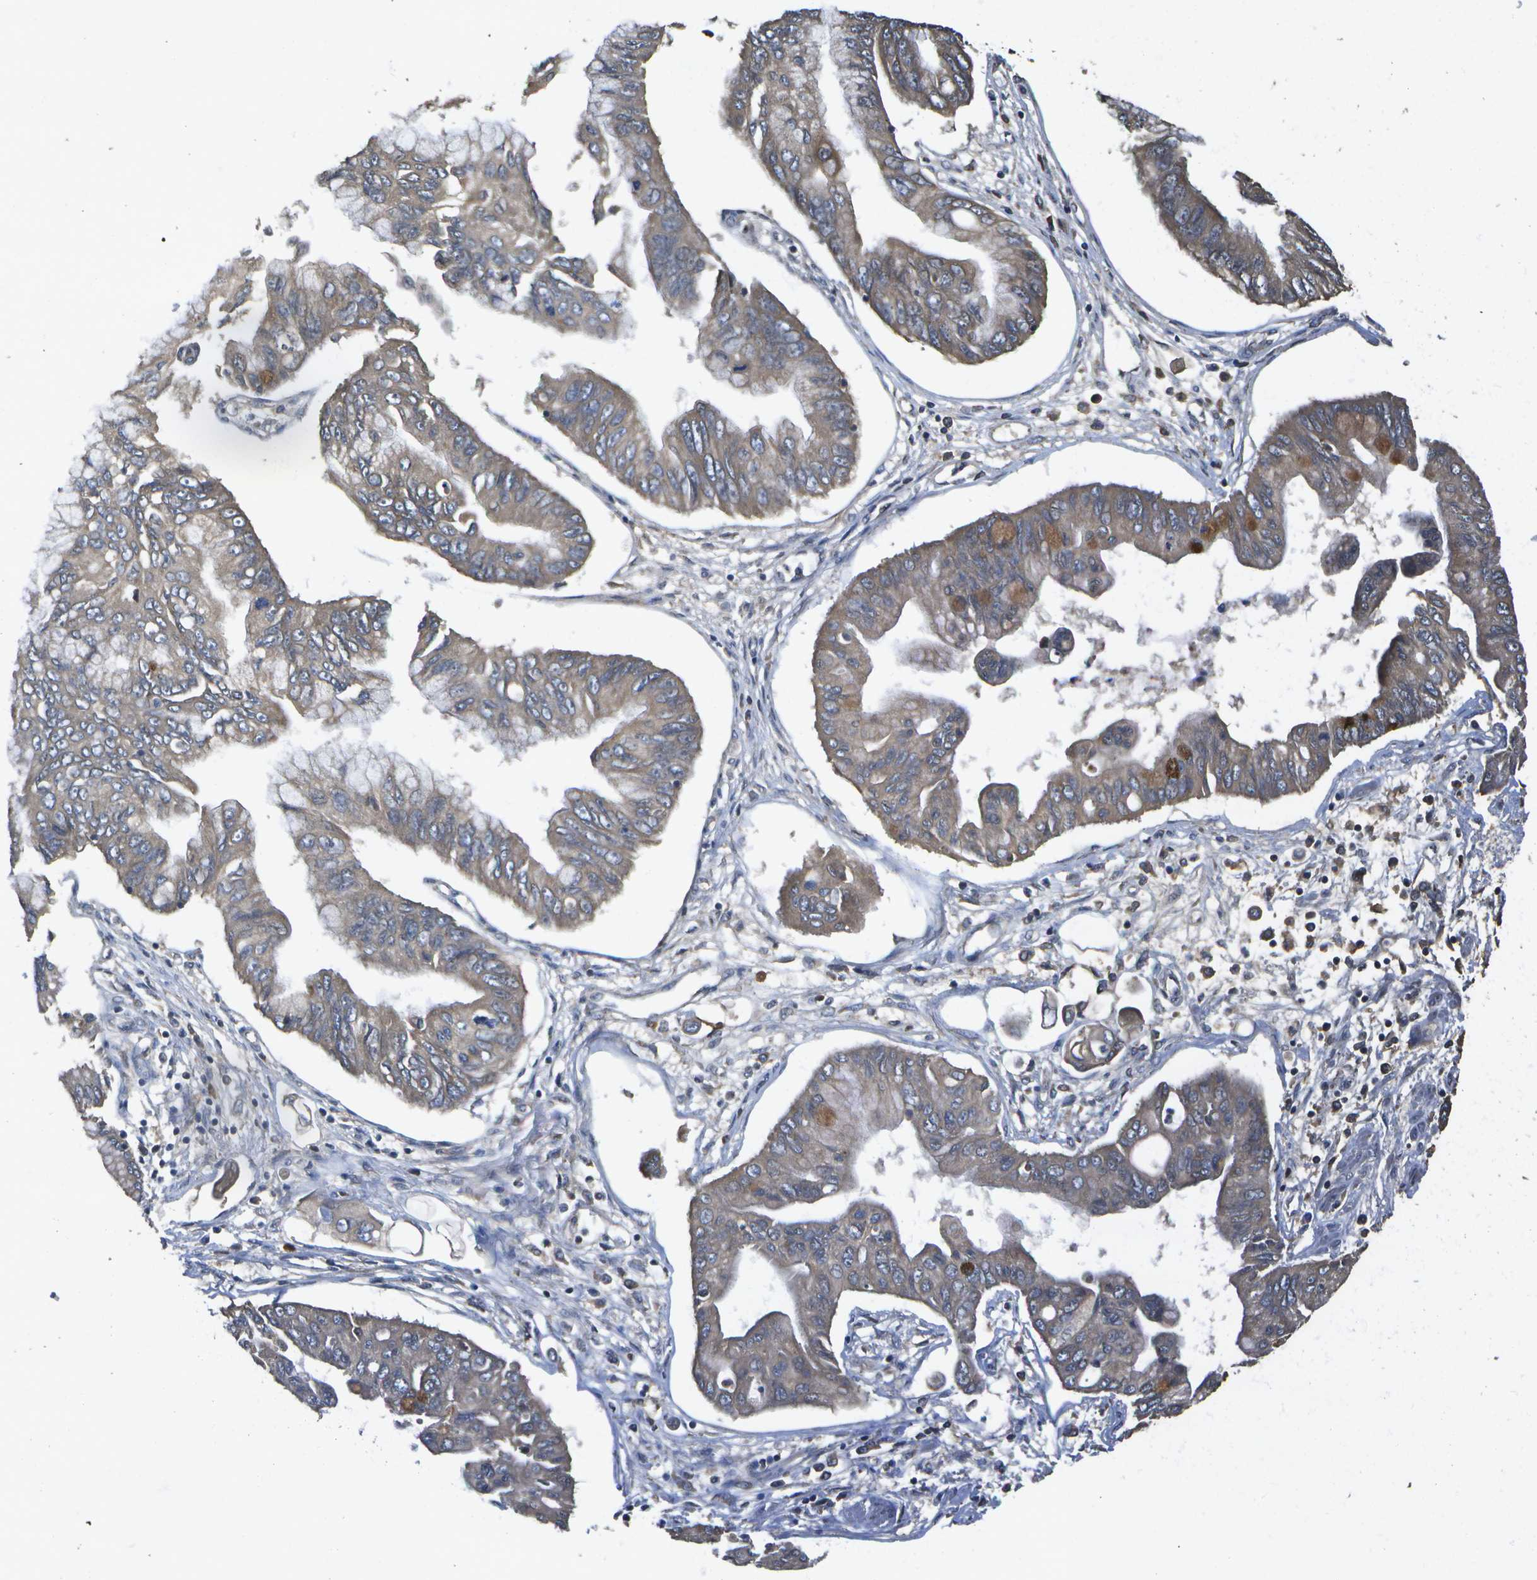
{"staining": {"intensity": "moderate", "quantity": ">75%", "location": "cytoplasmic/membranous"}, "tissue": "pancreatic cancer", "cell_type": "Tumor cells", "image_type": "cancer", "snomed": [{"axis": "morphology", "description": "Adenocarcinoma, NOS"}, {"axis": "topography", "description": "Pancreas"}], "caption": "This is a histology image of IHC staining of pancreatic adenocarcinoma, which shows moderate positivity in the cytoplasmic/membranous of tumor cells.", "gene": "HFE", "patient": {"sex": "female", "age": 77}}